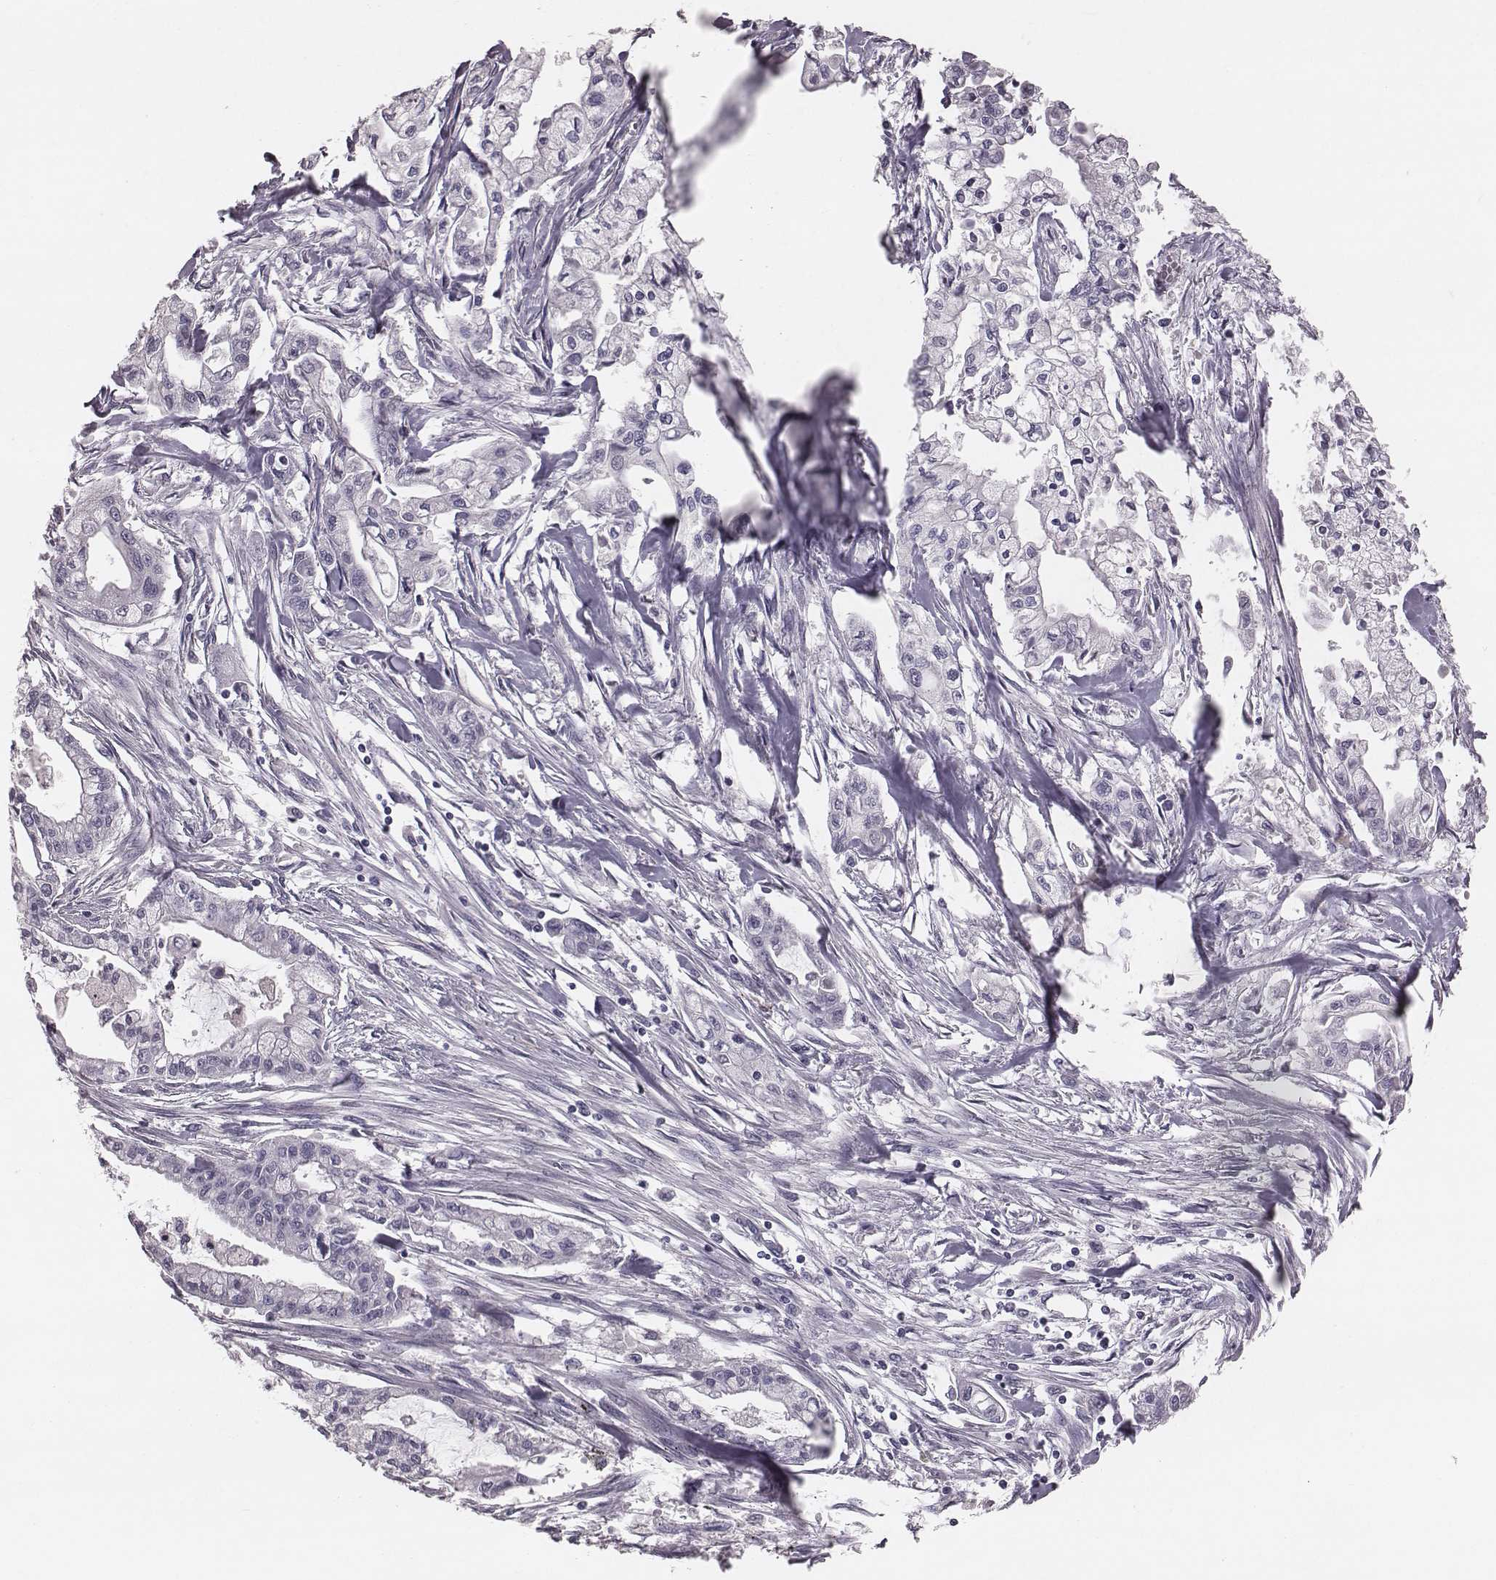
{"staining": {"intensity": "negative", "quantity": "none", "location": "none"}, "tissue": "pancreatic cancer", "cell_type": "Tumor cells", "image_type": "cancer", "snomed": [{"axis": "morphology", "description": "Adenocarcinoma, NOS"}, {"axis": "topography", "description": "Pancreas"}], "caption": "A photomicrograph of human adenocarcinoma (pancreatic) is negative for staining in tumor cells. (DAB IHC, high magnification).", "gene": "SMIM24", "patient": {"sex": "male", "age": 54}}